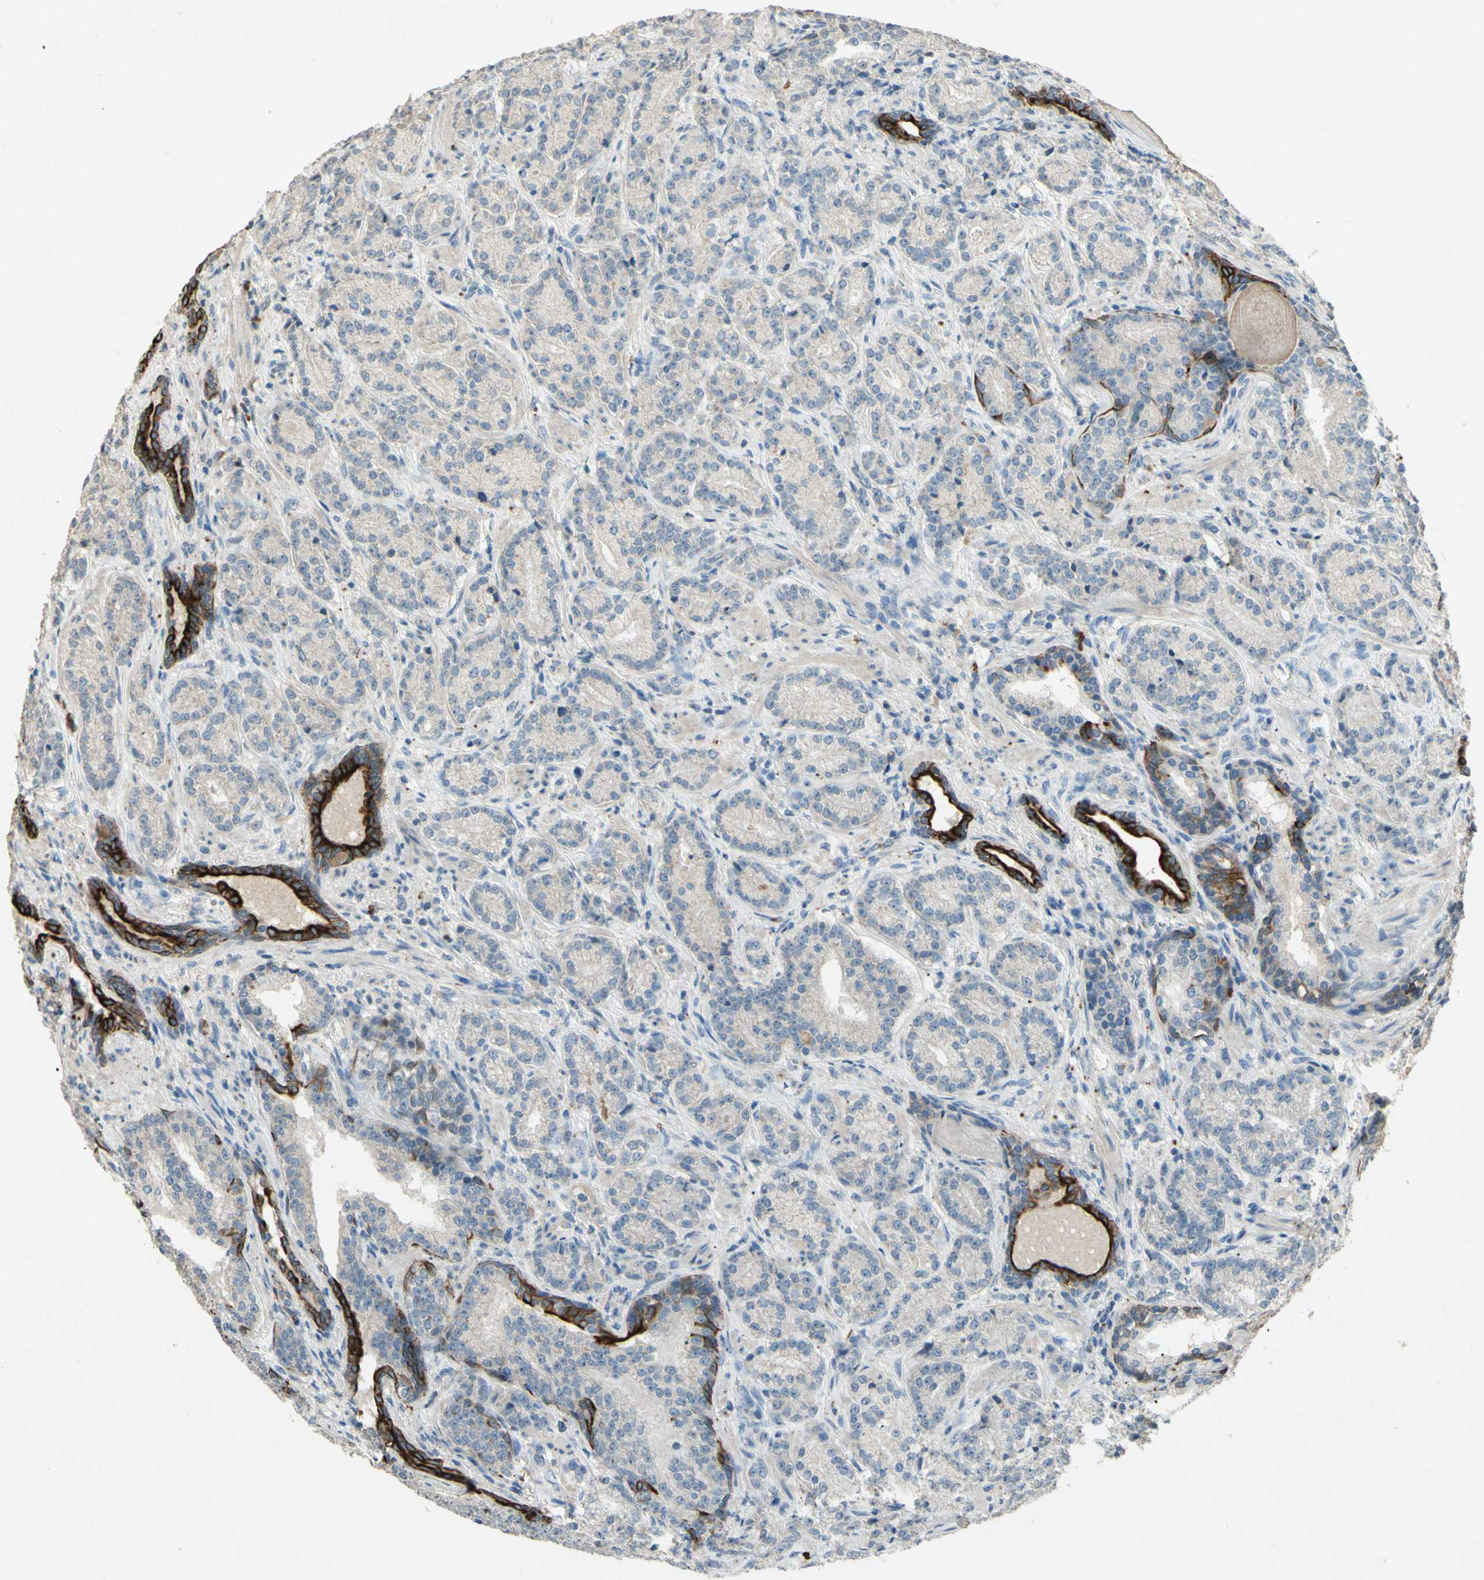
{"staining": {"intensity": "weak", "quantity": ">75%", "location": "cytoplasmic/membranous"}, "tissue": "prostate cancer", "cell_type": "Tumor cells", "image_type": "cancer", "snomed": [{"axis": "morphology", "description": "Adenocarcinoma, High grade"}, {"axis": "topography", "description": "Prostate"}], "caption": "Immunohistochemistry image of human prostate adenocarcinoma (high-grade) stained for a protein (brown), which shows low levels of weak cytoplasmic/membranous expression in about >75% of tumor cells.", "gene": "TIMM21", "patient": {"sex": "male", "age": 61}}